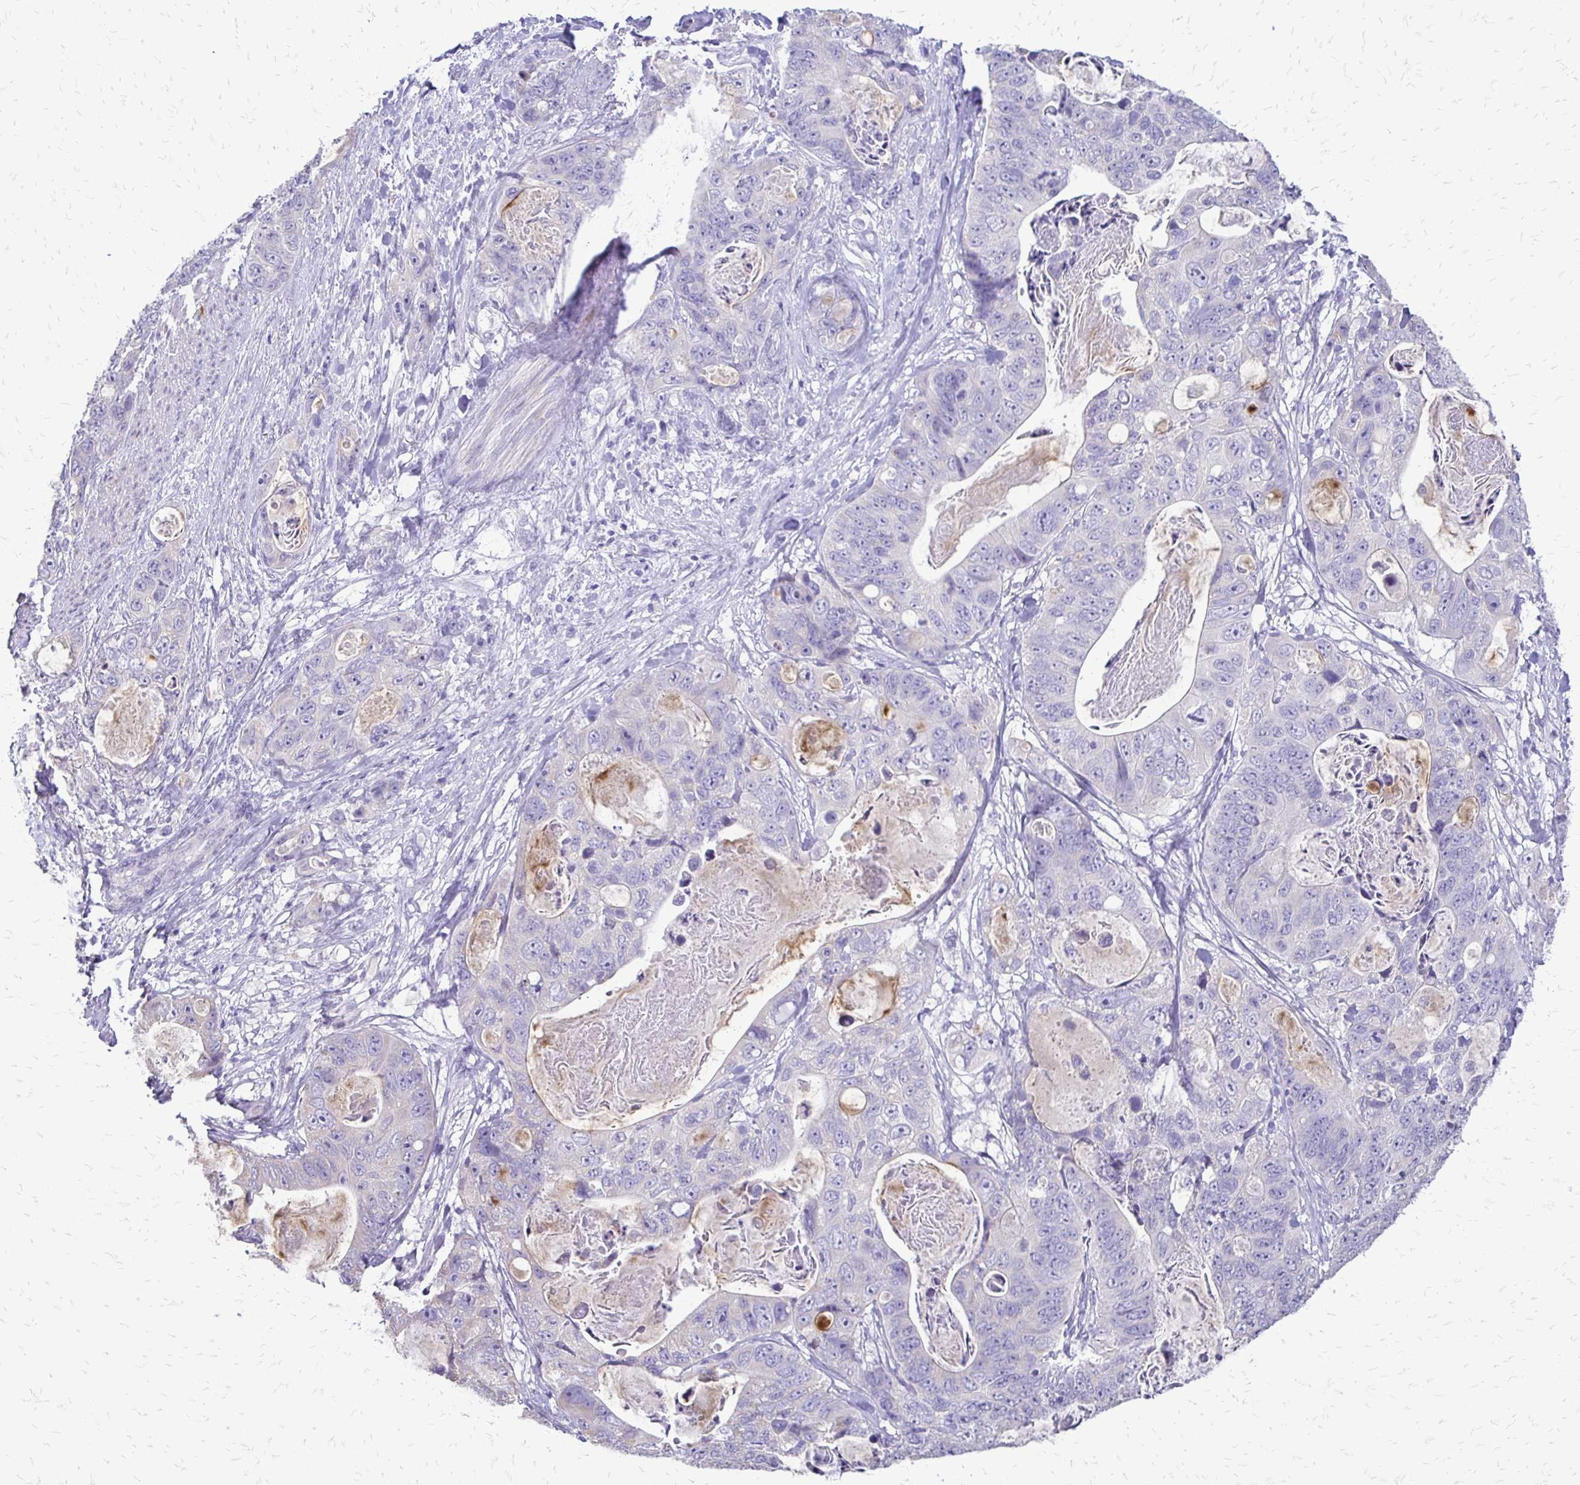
{"staining": {"intensity": "negative", "quantity": "none", "location": "none"}, "tissue": "stomach cancer", "cell_type": "Tumor cells", "image_type": "cancer", "snomed": [{"axis": "morphology", "description": "Normal tissue, NOS"}, {"axis": "morphology", "description": "Adenocarcinoma, NOS"}, {"axis": "topography", "description": "Stomach"}], "caption": "Immunohistochemical staining of stomach cancer exhibits no significant positivity in tumor cells.", "gene": "ALPG", "patient": {"sex": "female", "age": 89}}